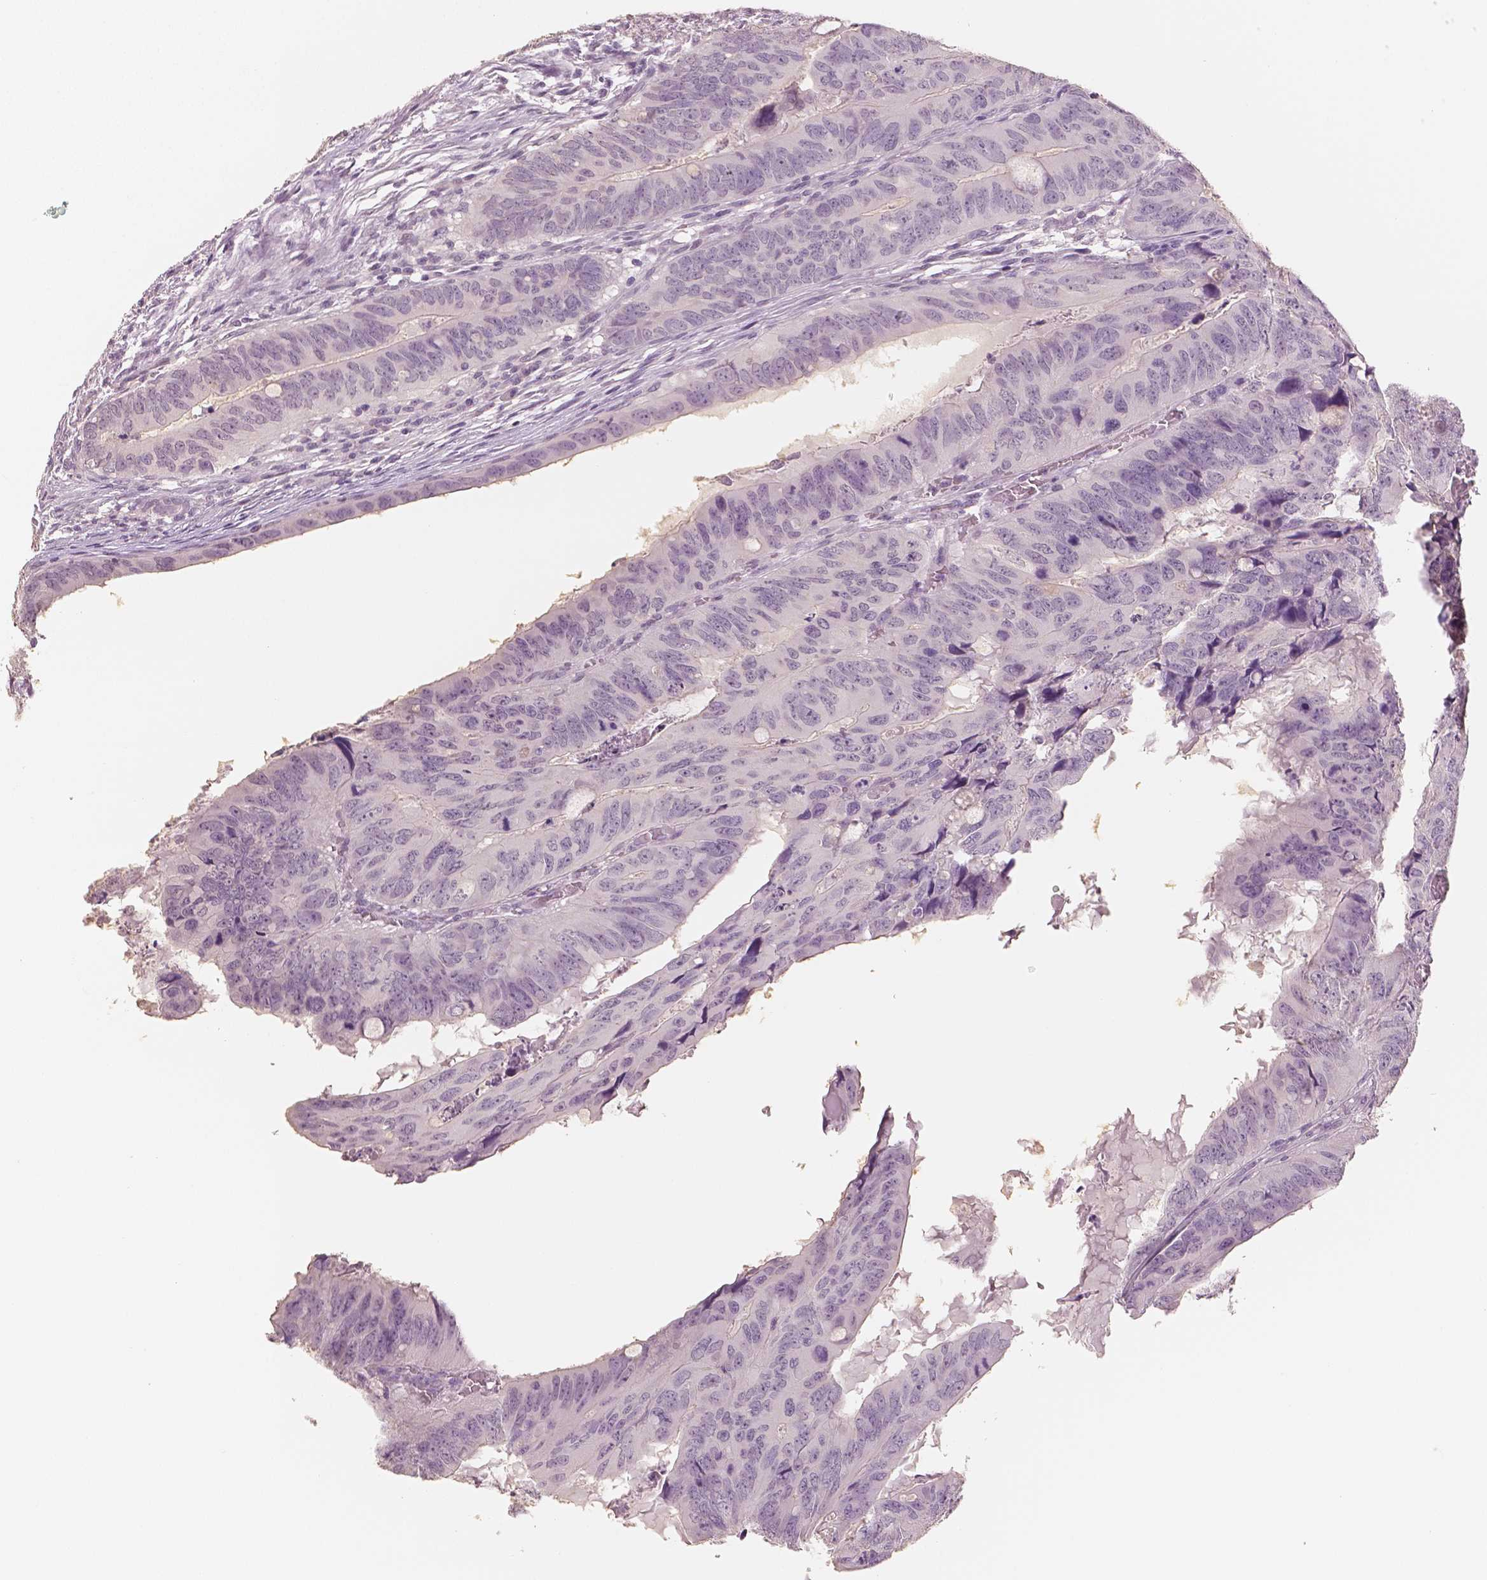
{"staining": {"intensity": "negative", "quantity": "none", "location": "none"}, "tissue": "colorectal cancer", "cell_type": "Tumor cells", "image_type": "cancer", "snomed": [{"axis": "morphology", "description": "Adenocarcinoma, NOS"}, {"axis": "topography", "description": "Colon"}], "caption": "An immunohistochemistry histopathology image of colorectal cancer is shown. There is no staining in tumor cells of colorectal cancer.", "gene": "NECAB2", "patient": {"sex": "male", "age": 79}}